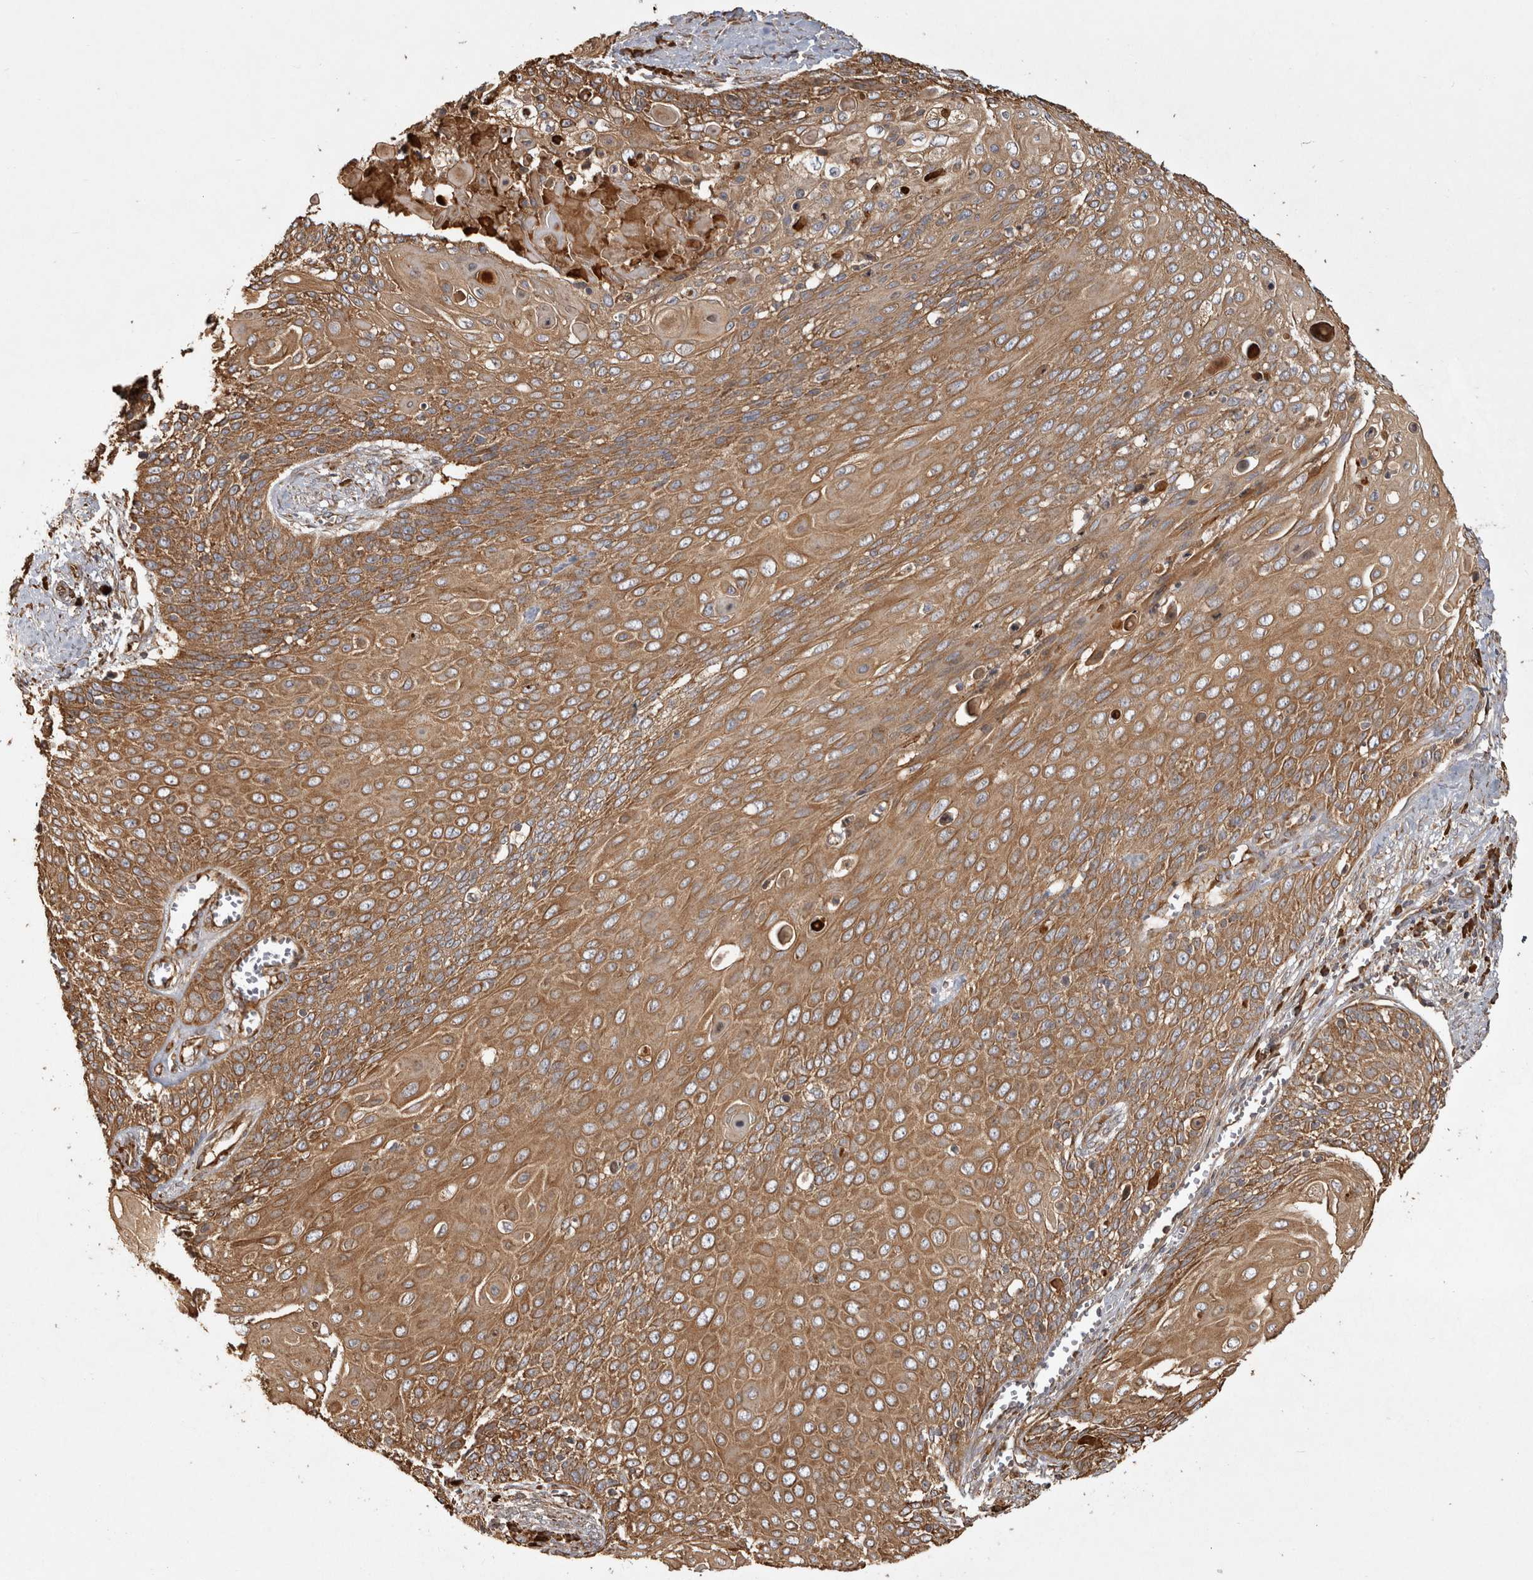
{"staining": {"intensity": "moderate", "quantity": ">75%", "location": "cytoplasmic/membranous"}, "tissue": "cervical cancer", "cell_type": "Tumor cells", "image_type": "cancer", "snomed": [{"axis": "morphology", "description": "Squamous cell carcinoma, NOS"}, {"axis": "topography", "description": "Cervix"}], "caption": "A micrograph of cervical cancer stained for a protein exhibits moderate cytoplasmic/membranous brown staining in tumor cells.", "gene": "CAMSAP2", "patient": {"sex": "female", "age": 39}}